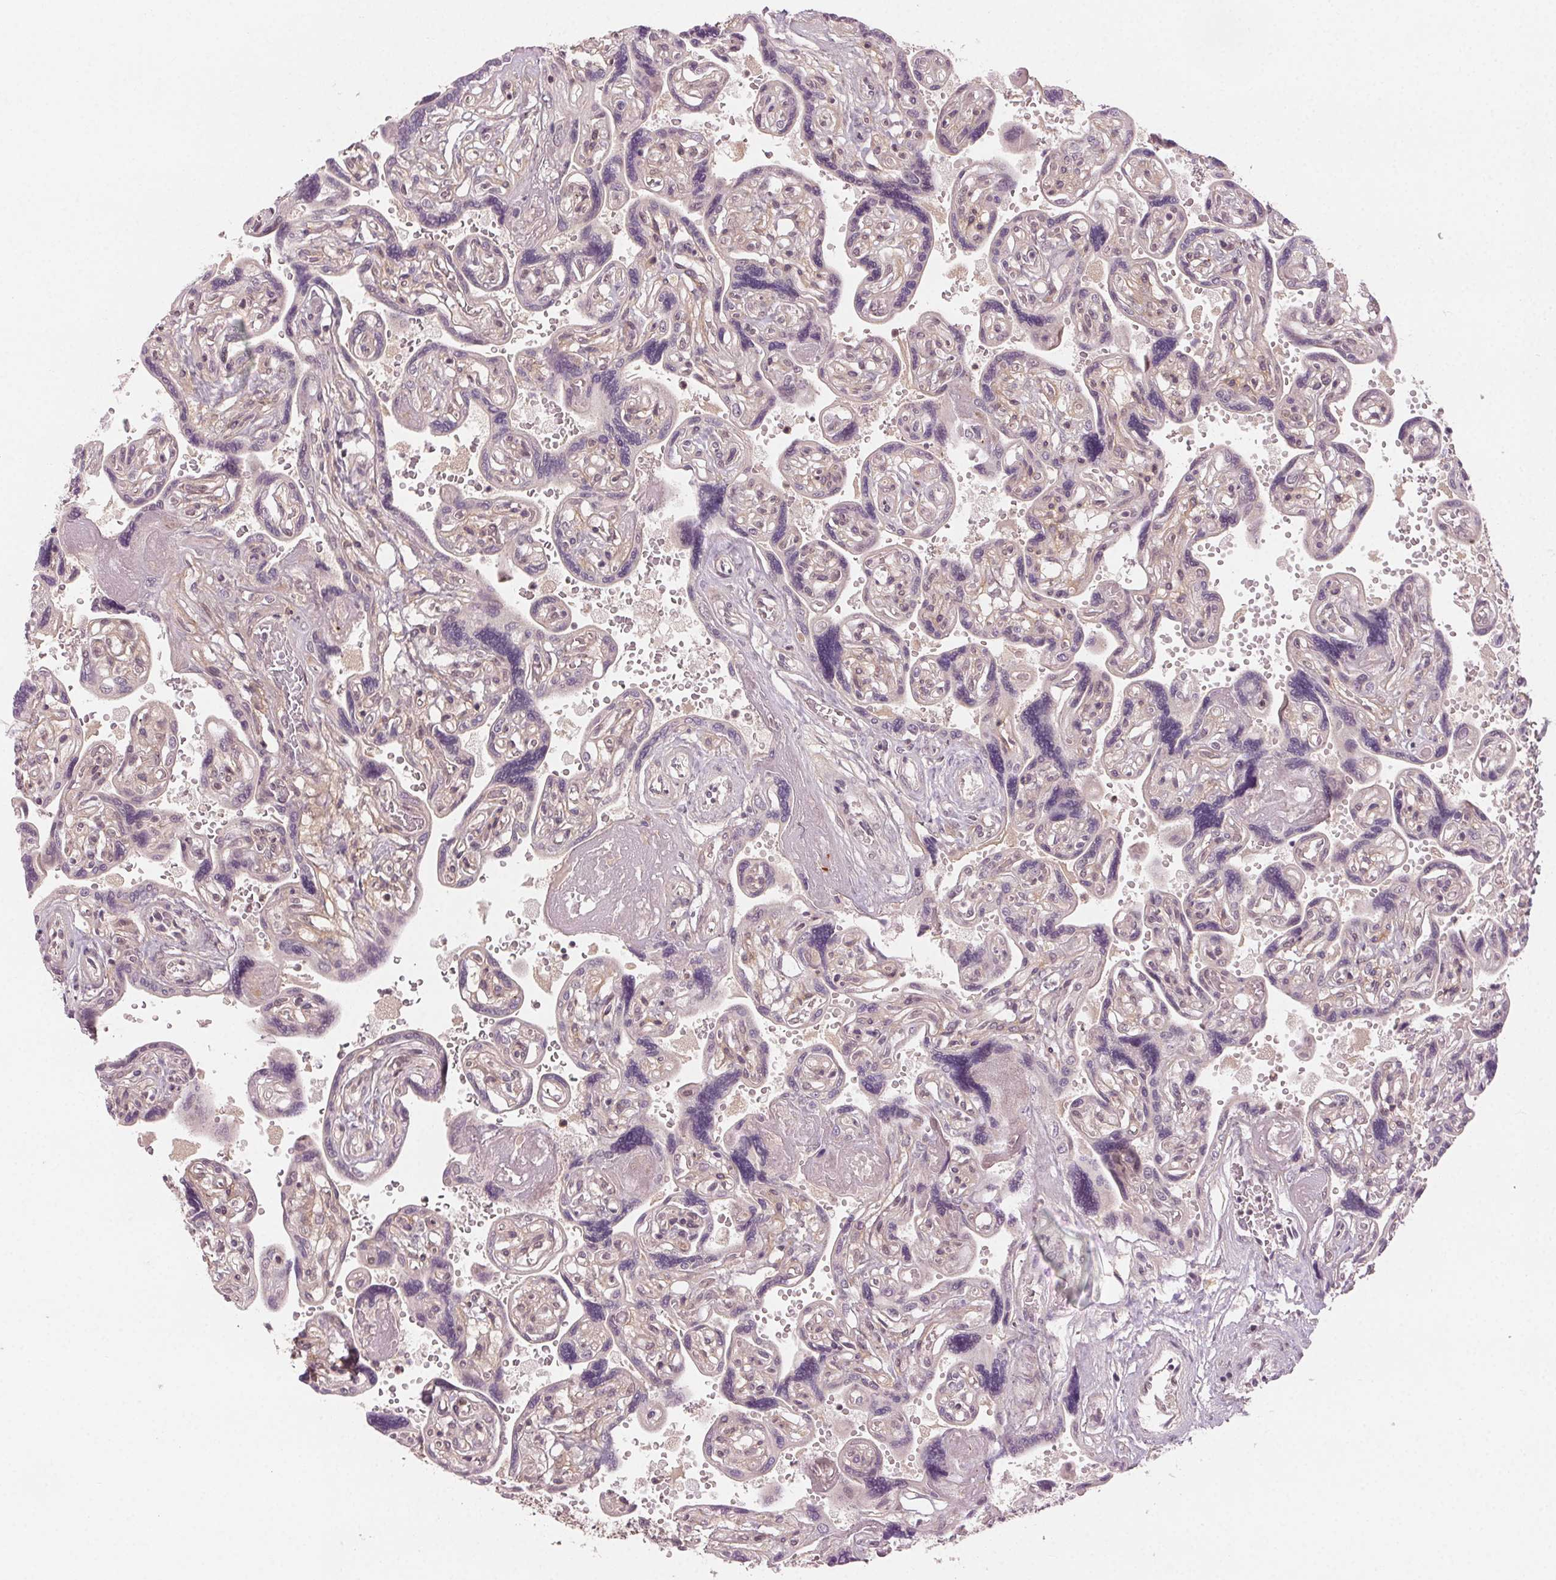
{"staining": {"intensity": "weak", "quantity": "25%-75%", "location": "nuclear"}, "tissue": "placenta", "cell_type": "Decidual cells", "image_type": "normal", "snomed": [{"axis": "morphology", "description": "Normal tissue, NOS"}, {"axis": "topography", "description": "Placenta"}], "caption": "DAB (3,3'-diaminobenzidine) immunohistochemical staining of normal placenta reveals weak nuclear protein positivity in approximately 25%-75% of decidual cells.", "gene": "TUB", "patient": {"sex": "female", "age": 32}}